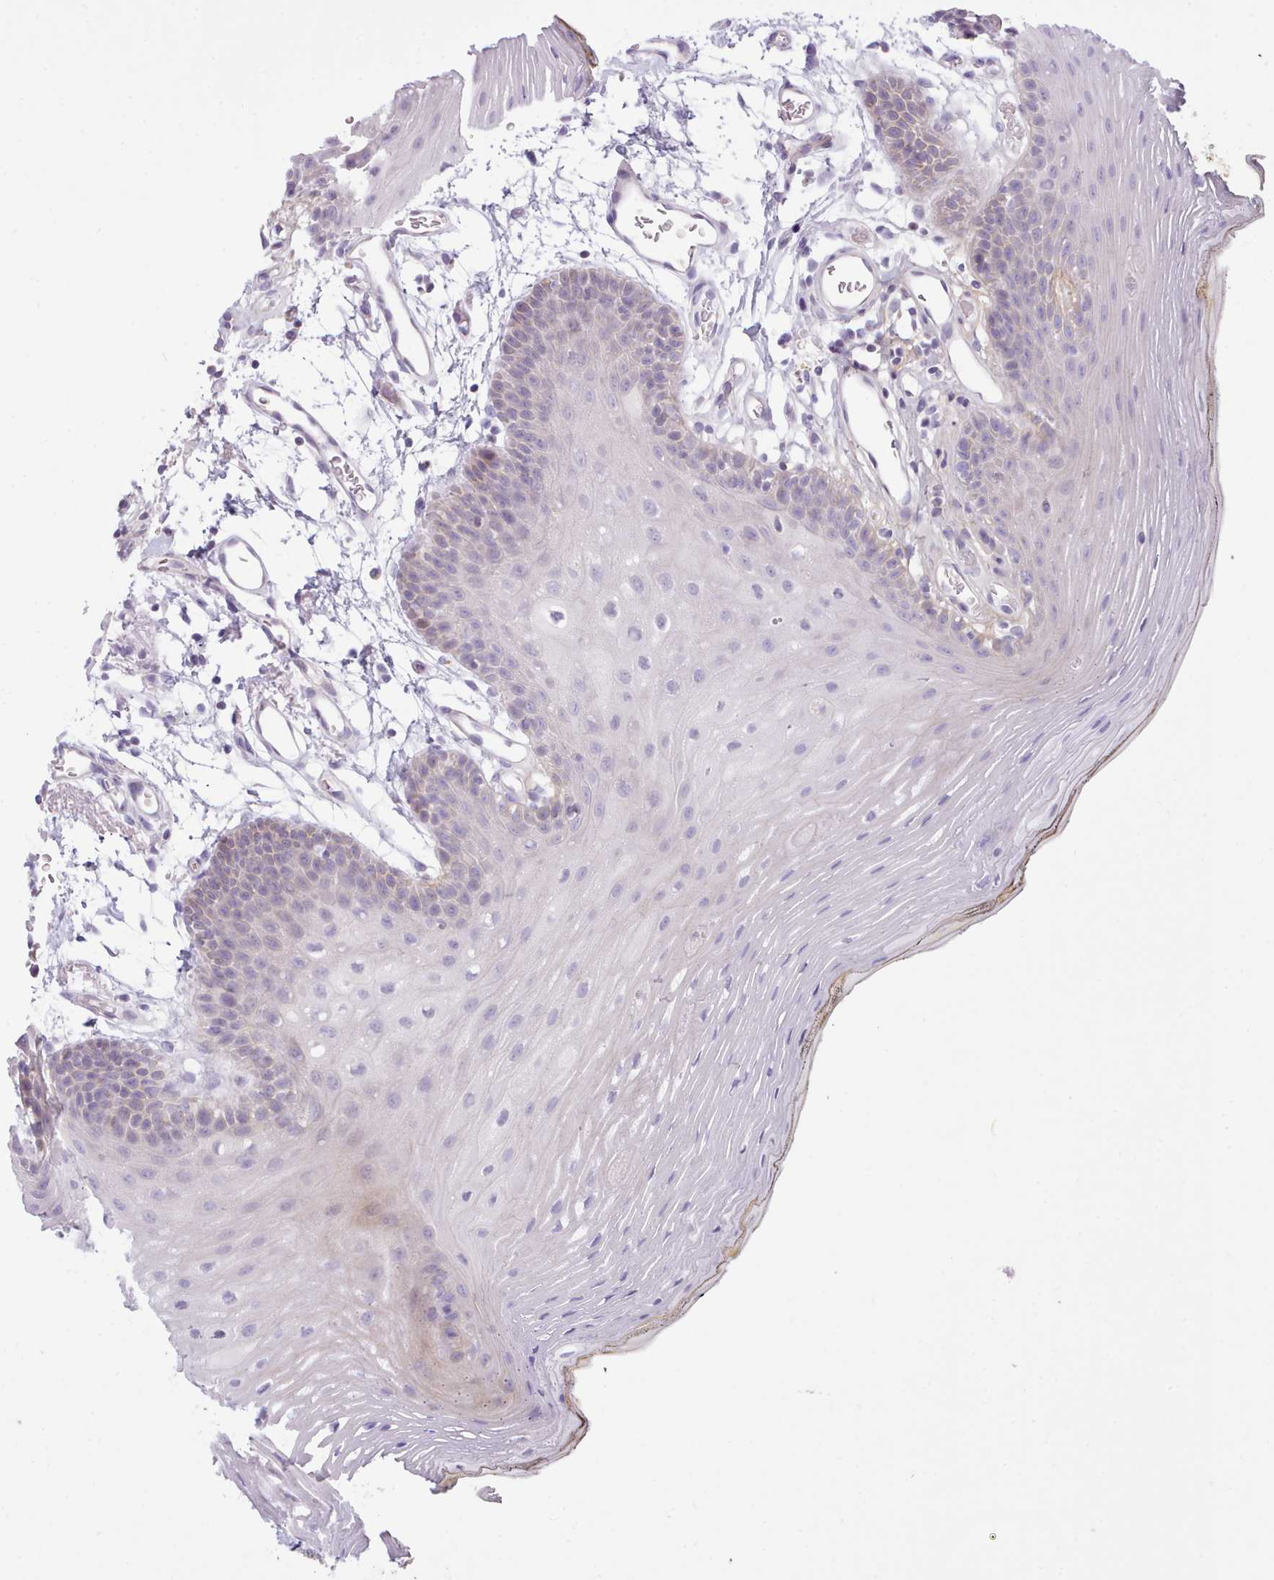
{"staining": {"intensity": "negative", "quantity": "none", "location": "none"}, "tissue": "oral mucosa", "cell_type": "Squamous epithelial cells", "image_type": "normal", "snomed": [{"axis": "morphology", "description": "Normal tissue, NOS"}, {"axis": "topography", "description": "Oral tissue"}, {"axis": "topography", "description": "Tounge, NOS"}], "caption": "IHC of benign human oral mucosa displays no expression in squamous epithelial cells.", "gene": "CYP2A13", "patient": {"sex": "female", "age": 81}}